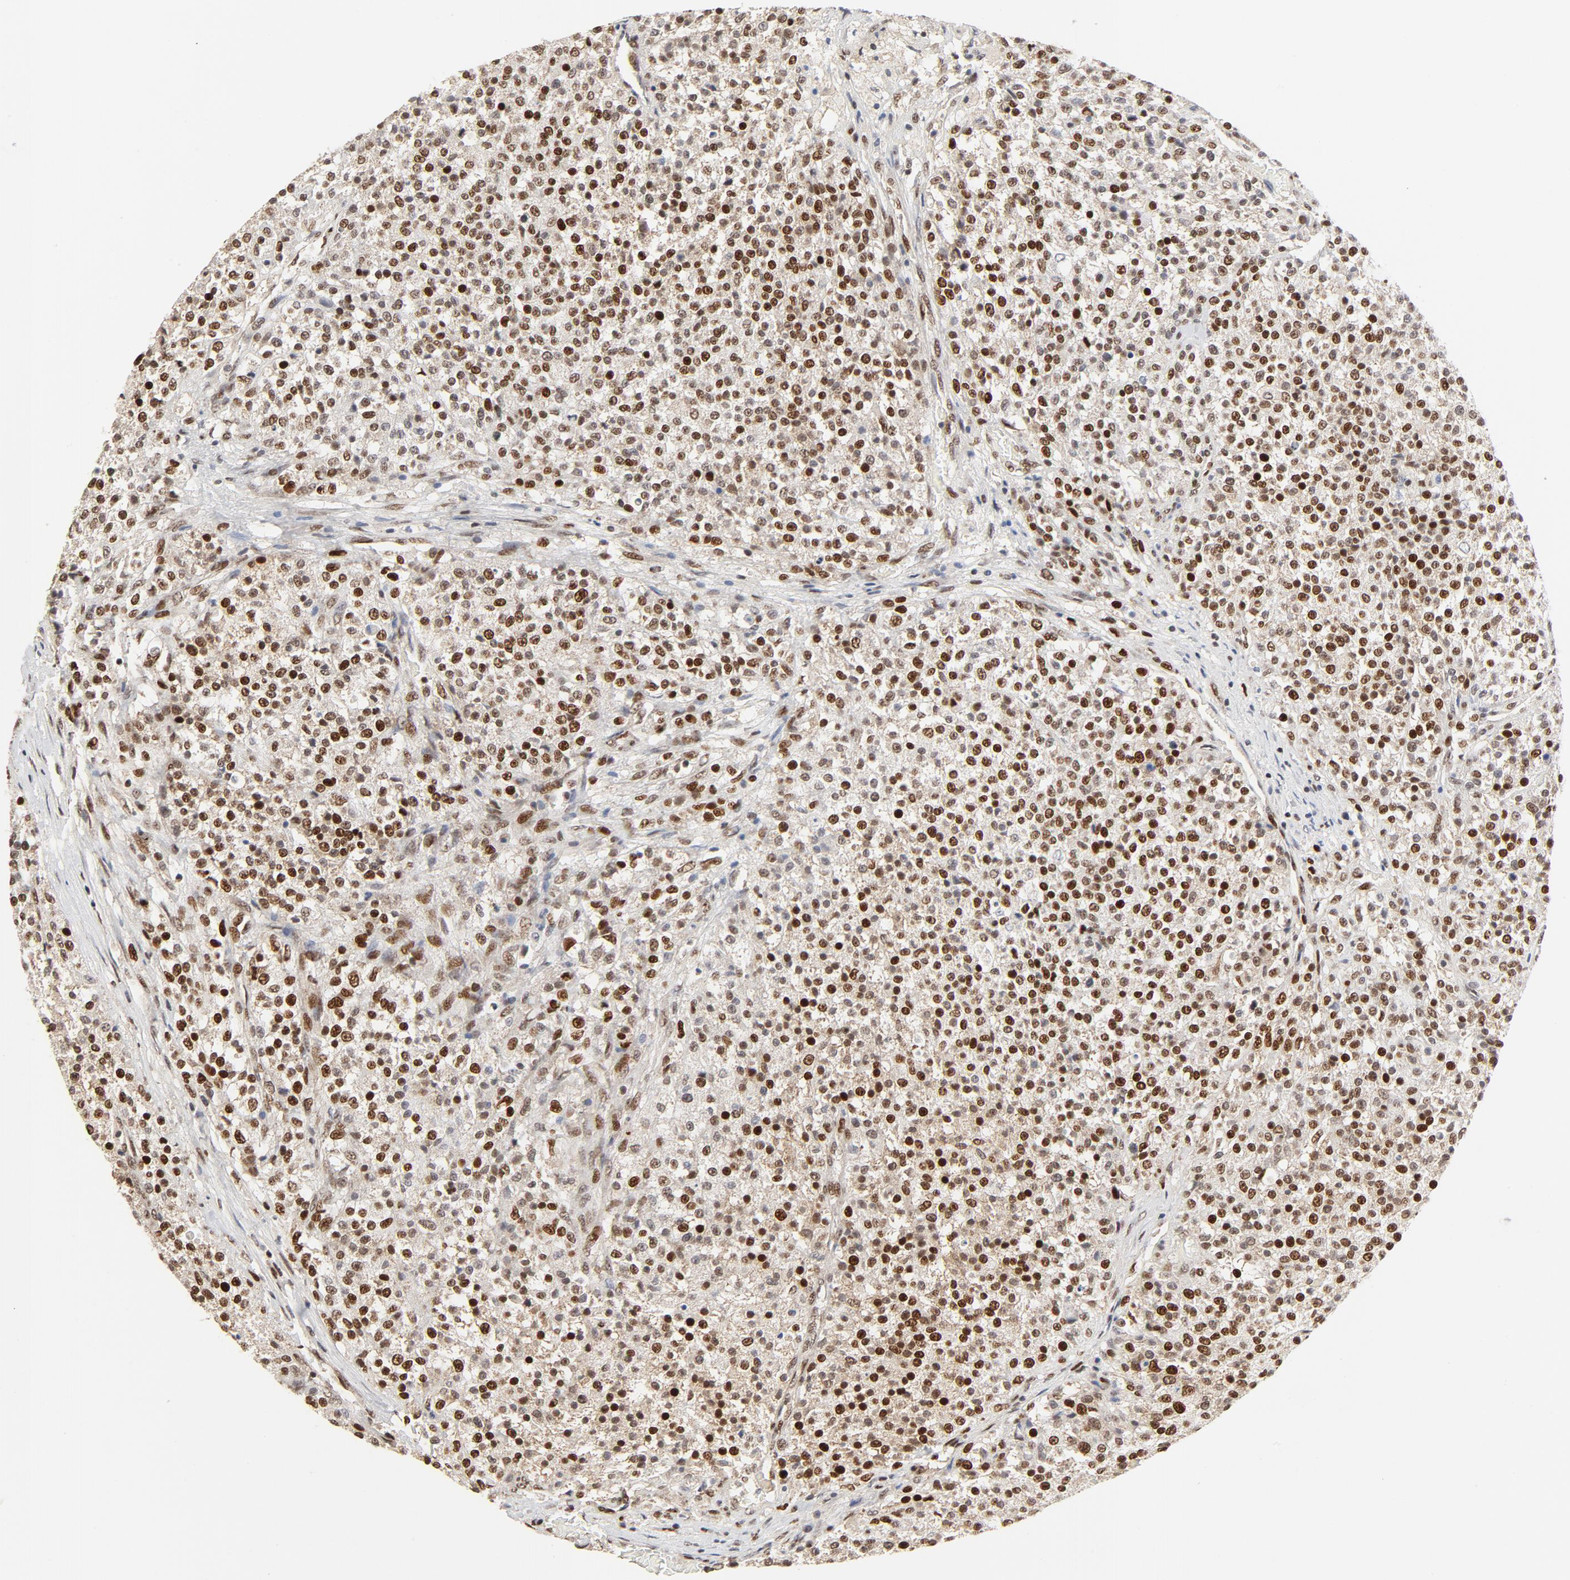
{"staining": {"intensity": "strong", "quantity": "25%-75%", "location": "nuclear"}, "tissue": "testis cancer", "cell_type": "Tumor cells", "image_type": "cancer", "snomed": [{"axis": "morphology", "description": "Seminoma, NOS"}, {"axis": "topography", "description": "Testis"}], "caption": "Protein expression analysis of seminoma (testis) reveals strong nuclear expression in about 25%-75% of tumor cells.", "gene": "GTF2I", "patient": {"sex": "male", "age": 59}}